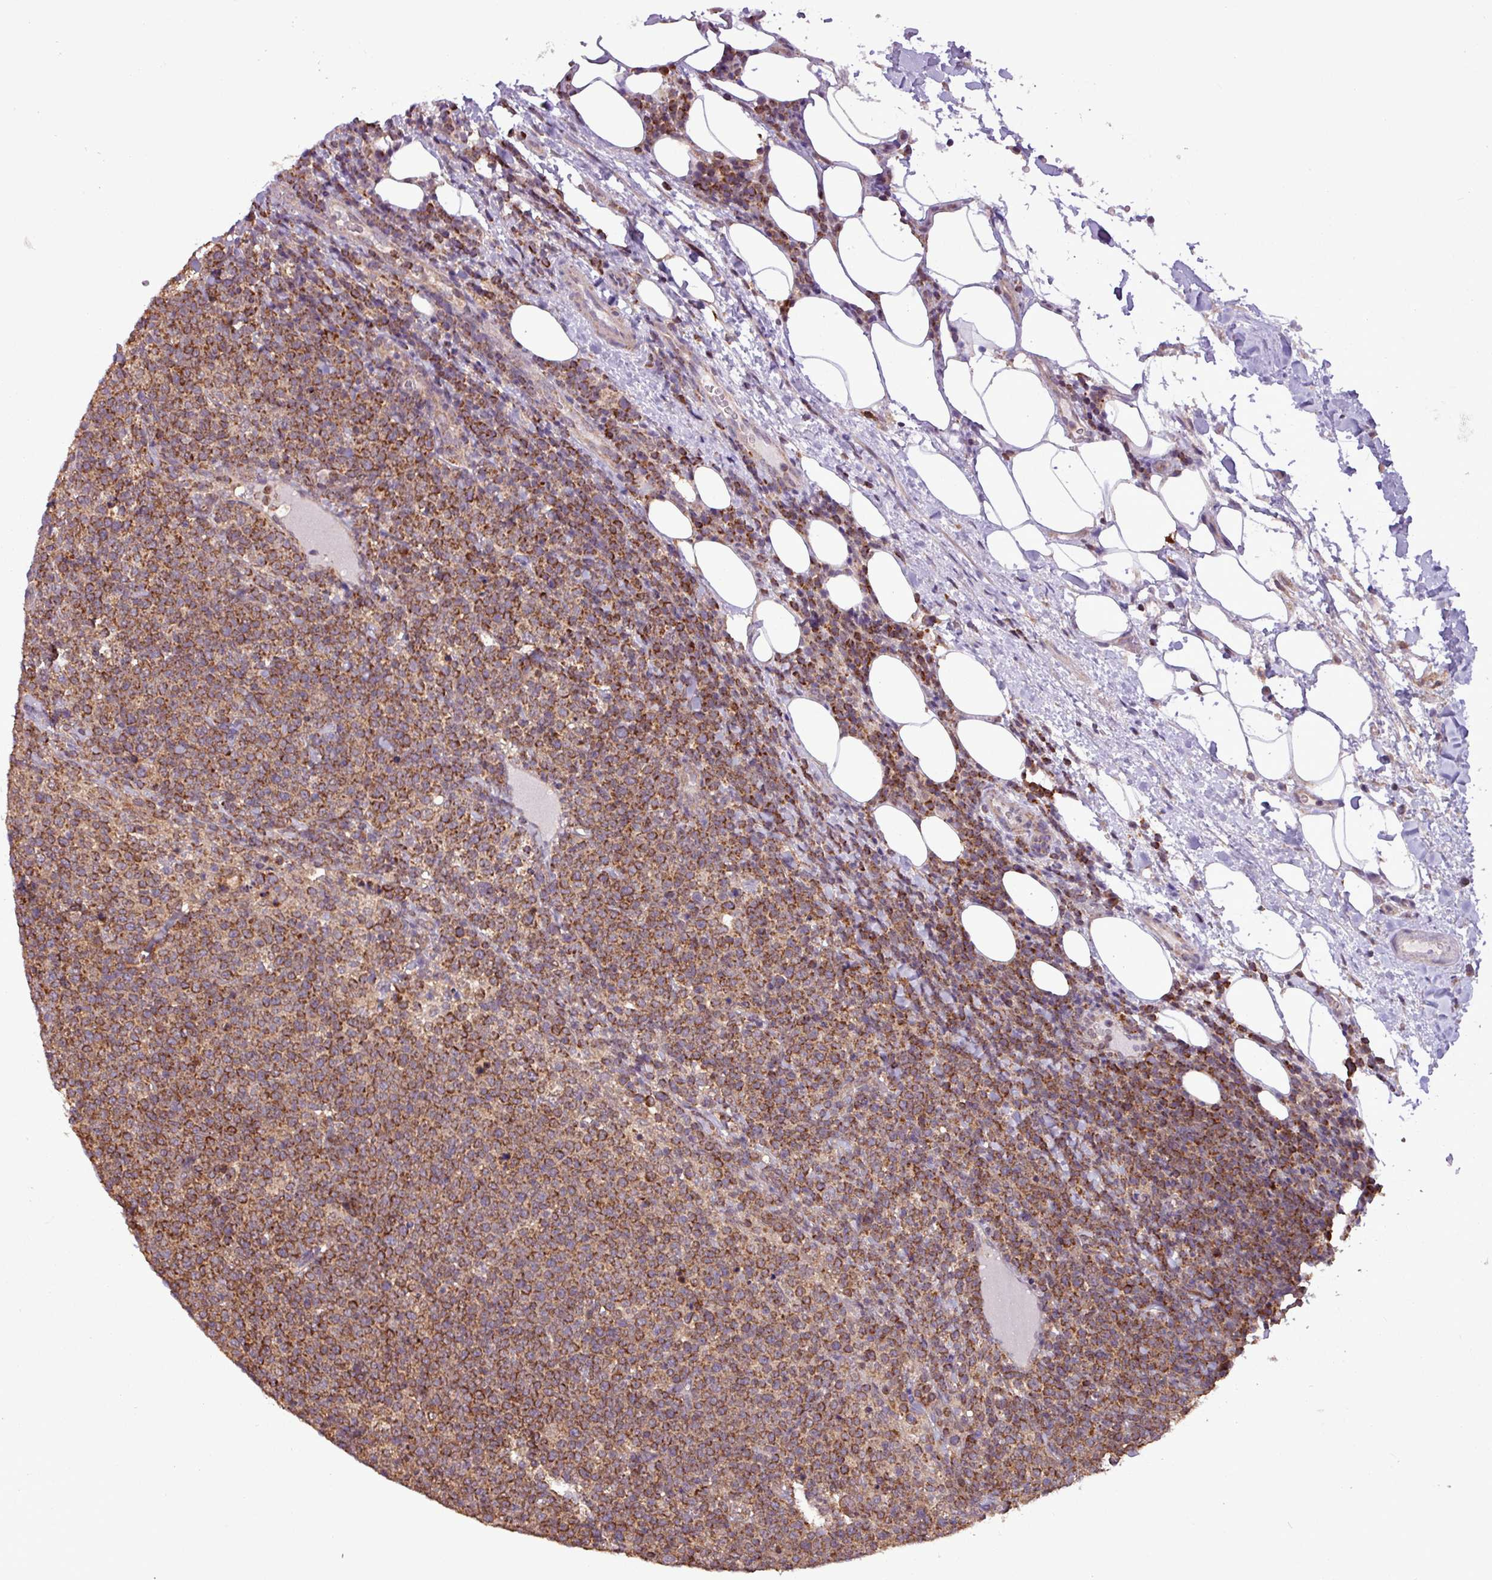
{"staining": {"intensity": "strong", "quantity": ">75%", "location": "cytoplasmic/membranous"}, "tissue": "lymphoma", "cell_type": "Tumor cells", "image_type": "cancer", "snomed": [{"axis": "morphology", "description": "Malignant lymphoma, non-Hodgkin's type, High grade"}, {"axis": "topography", "description": "Lymph node"}], "caption": "The histopathology image exhibits staining of high-grade malignant lymphoma, non-Hodgkin's type, revealing strong cytoplasmic/membranous protein staining (brown color) within tumor cells. The protein is stained brown, and the nuclei are stained in blue (DAB IHC with brightfield microscopy, high magnification).", "gene": "MCTP2", "patient": {"sex": "male", "age": 61}}